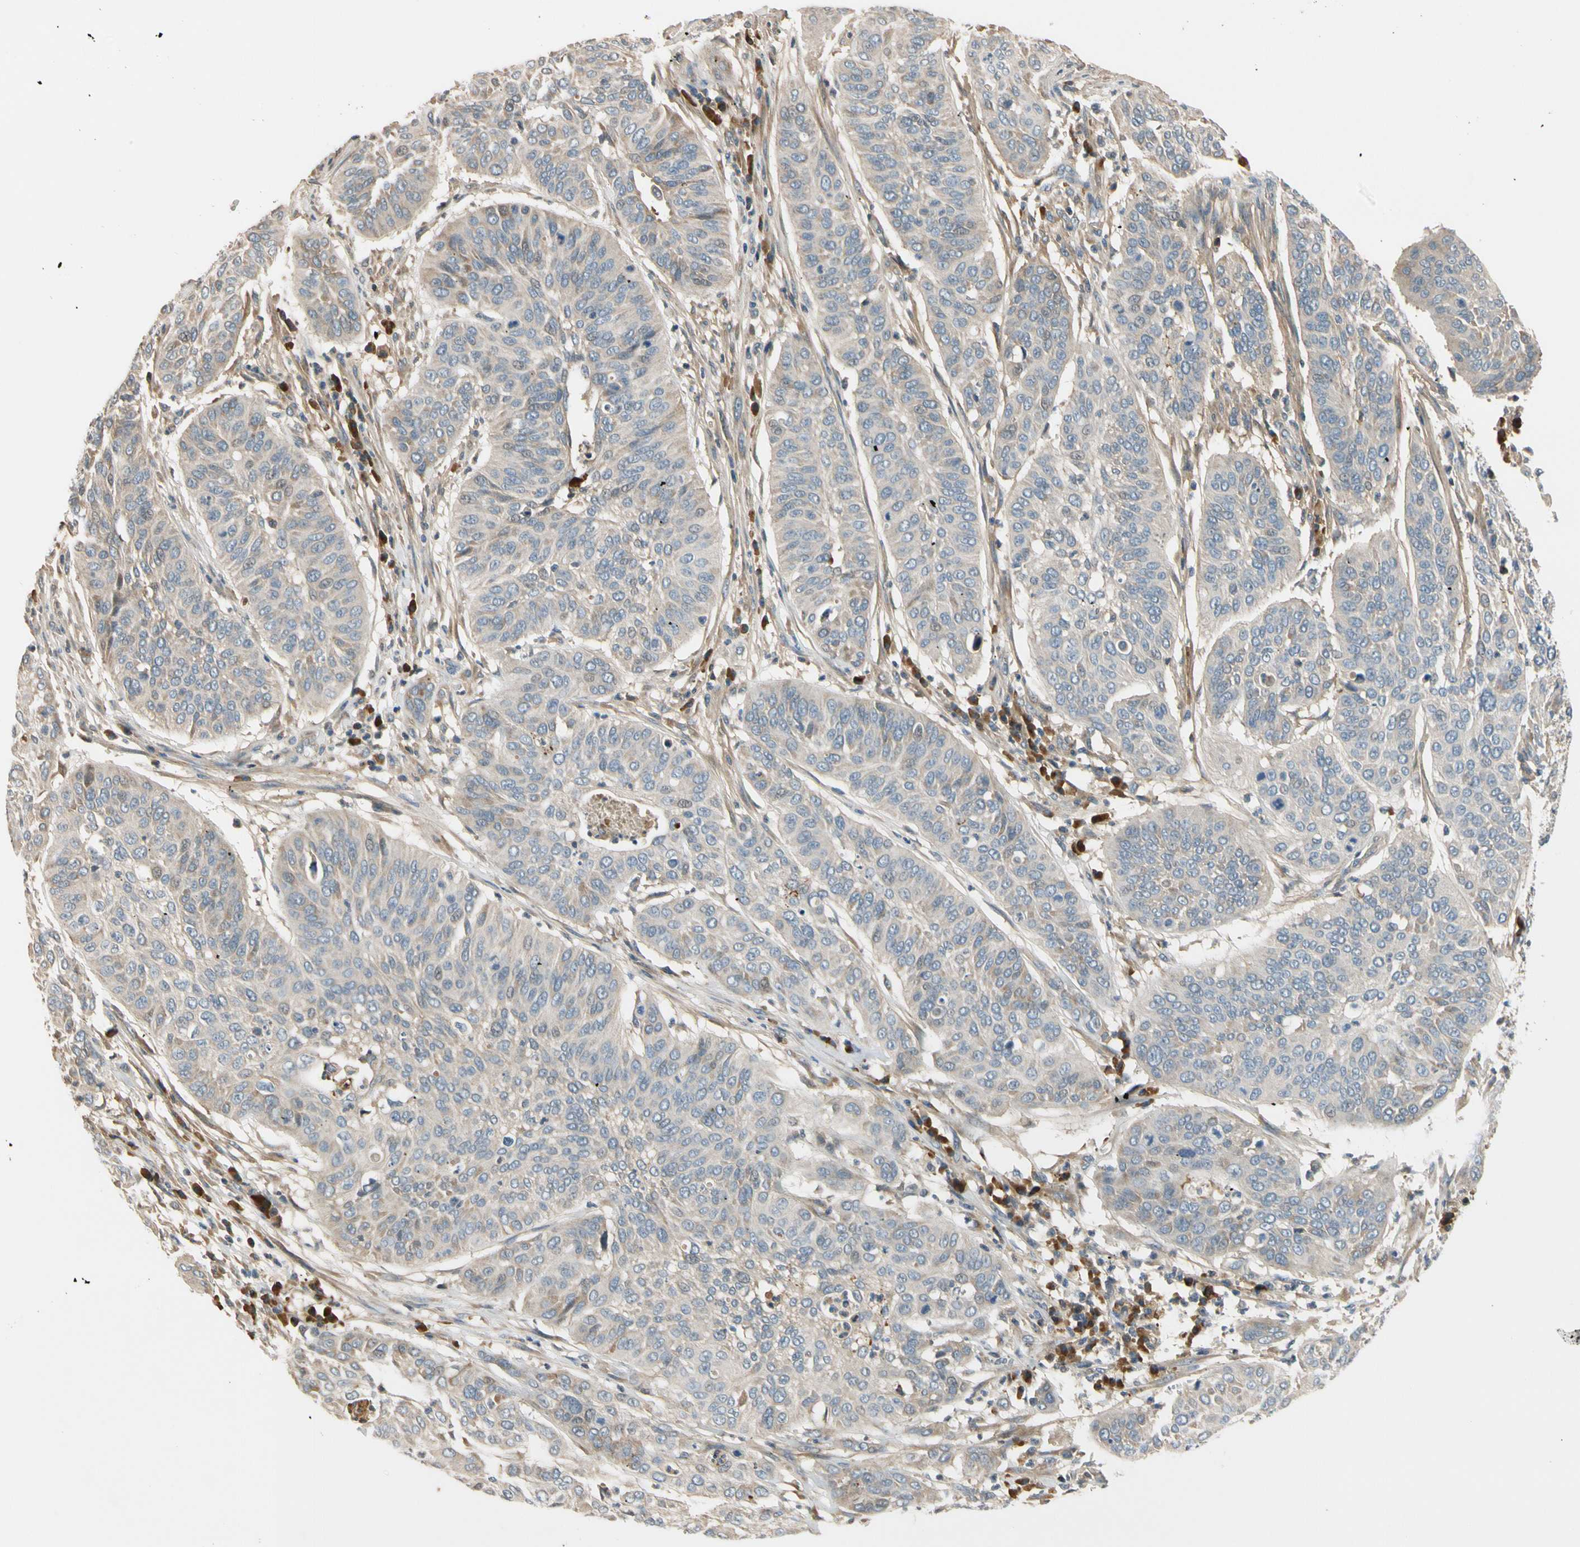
{"staining": {"intensity": "weak", "quantity": ">75%", "location": "cytoplasmic/membranous"}, "tissue": "cervical cancer", "cell_type": "Tumor cells", "image_type": "cancer", "snomed": [{"axis": "morphology", "description": "Squamous cell carcinoma, NOS"}, {"axis": "topography", "description": "Cervix"}], "caption": "IHC (DAB (3,3'-diaminobenzidine)) staining of squamous cell carcinoma (cervical) shows weak cytoplasmic/membranous protein staining in about >75% of tumor cells.", "gene": "C4A", "patient": {"sex": "female", "age": 39}}